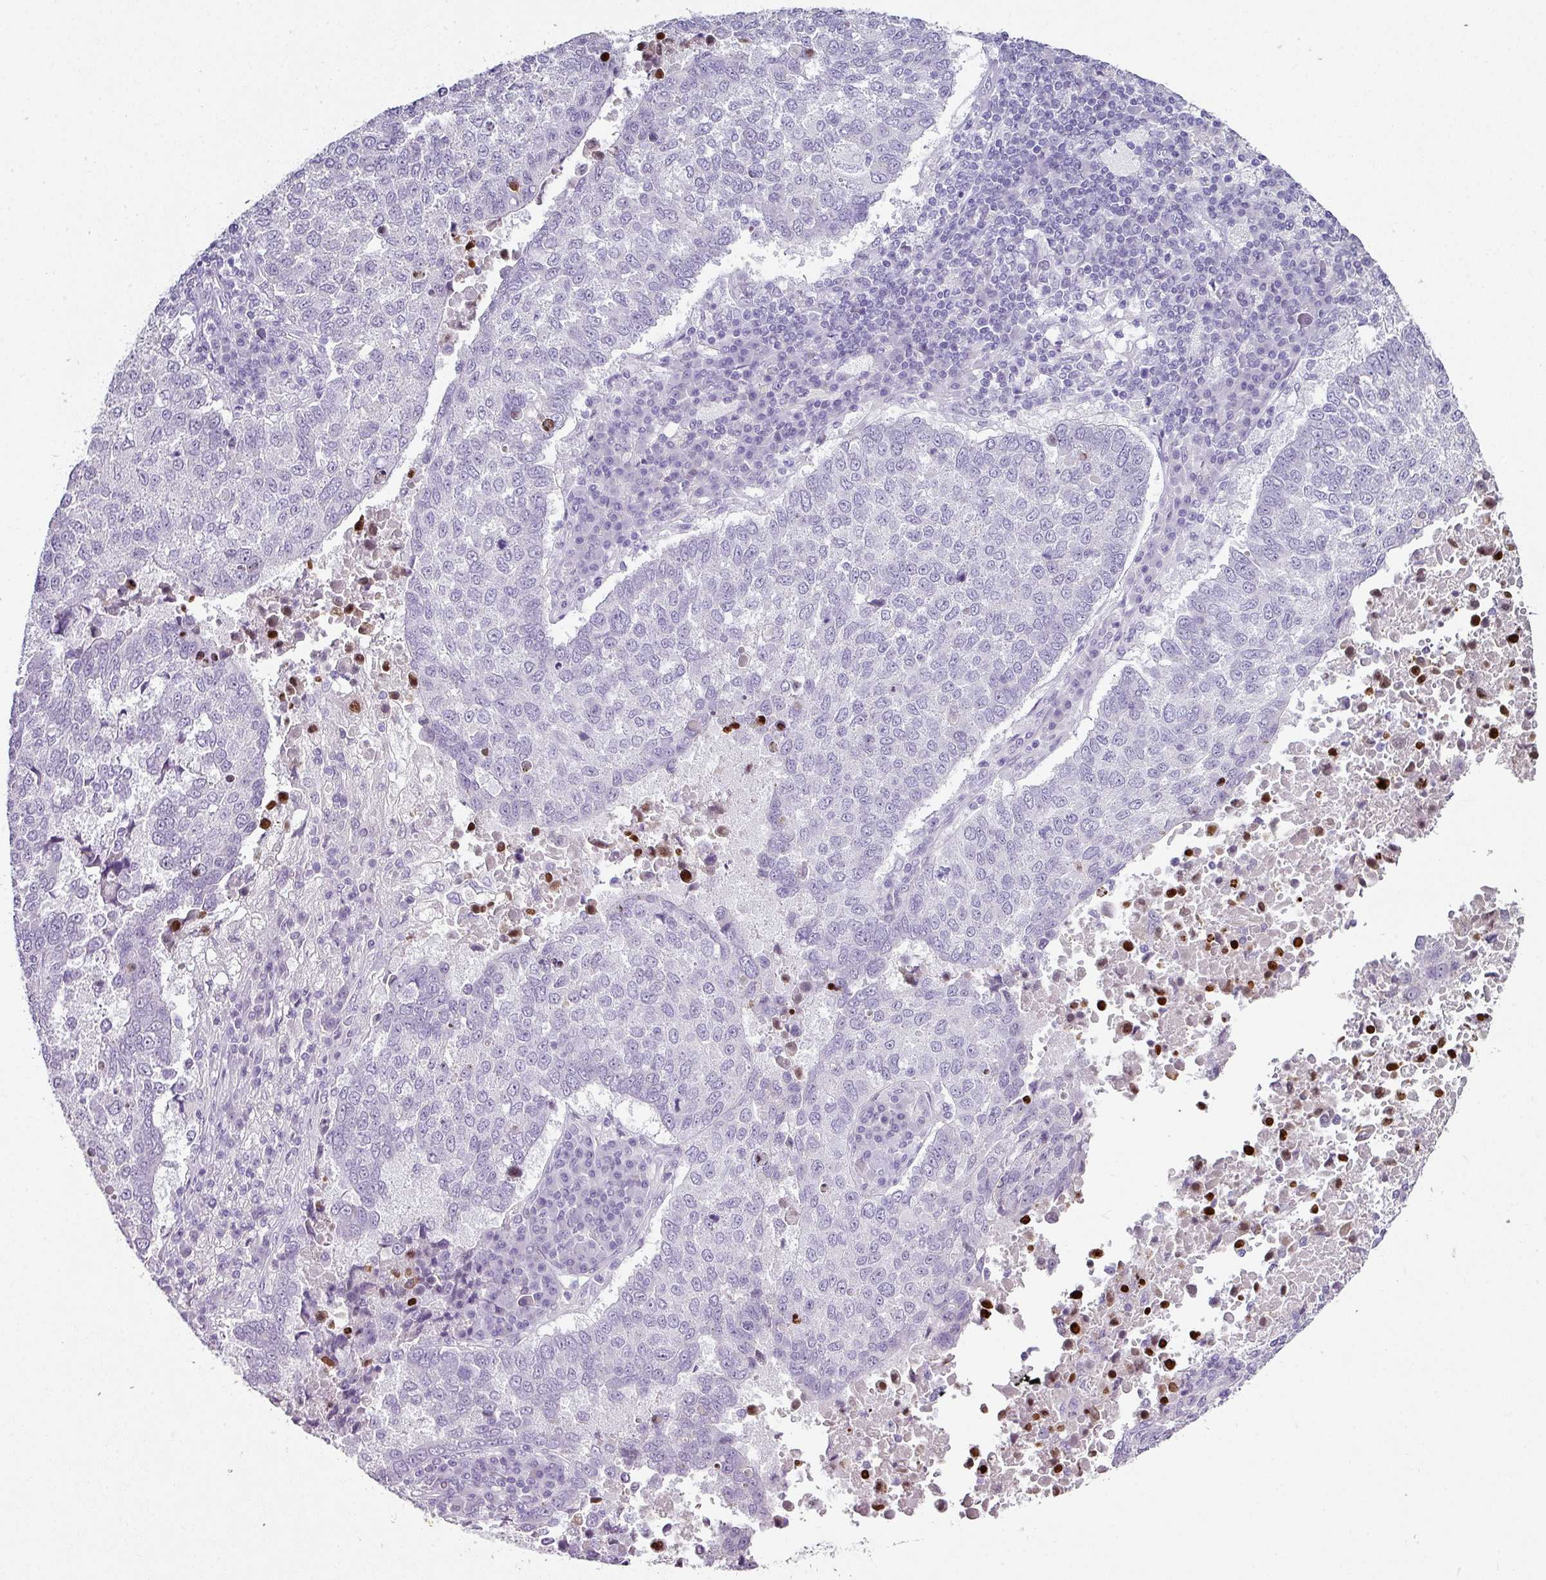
{"staining": {"intensity": "negative", "quantity": "none", "location": "none"}, "tissue": "lung cancer", "cell_type": "Tumor cells", "image_type": "cancer", "snomed": [{"axis": "morphology", "description": "Squamous cell carcinoma, NOS"}, {"axis": "topography", "description": "Lung"}], "caption": "Lung cancer was stained to show a protein in brown. There is no significant expression in tumor cells.", "gene": "TRA2A", "patient": {"sex": "male", "age": 73}}